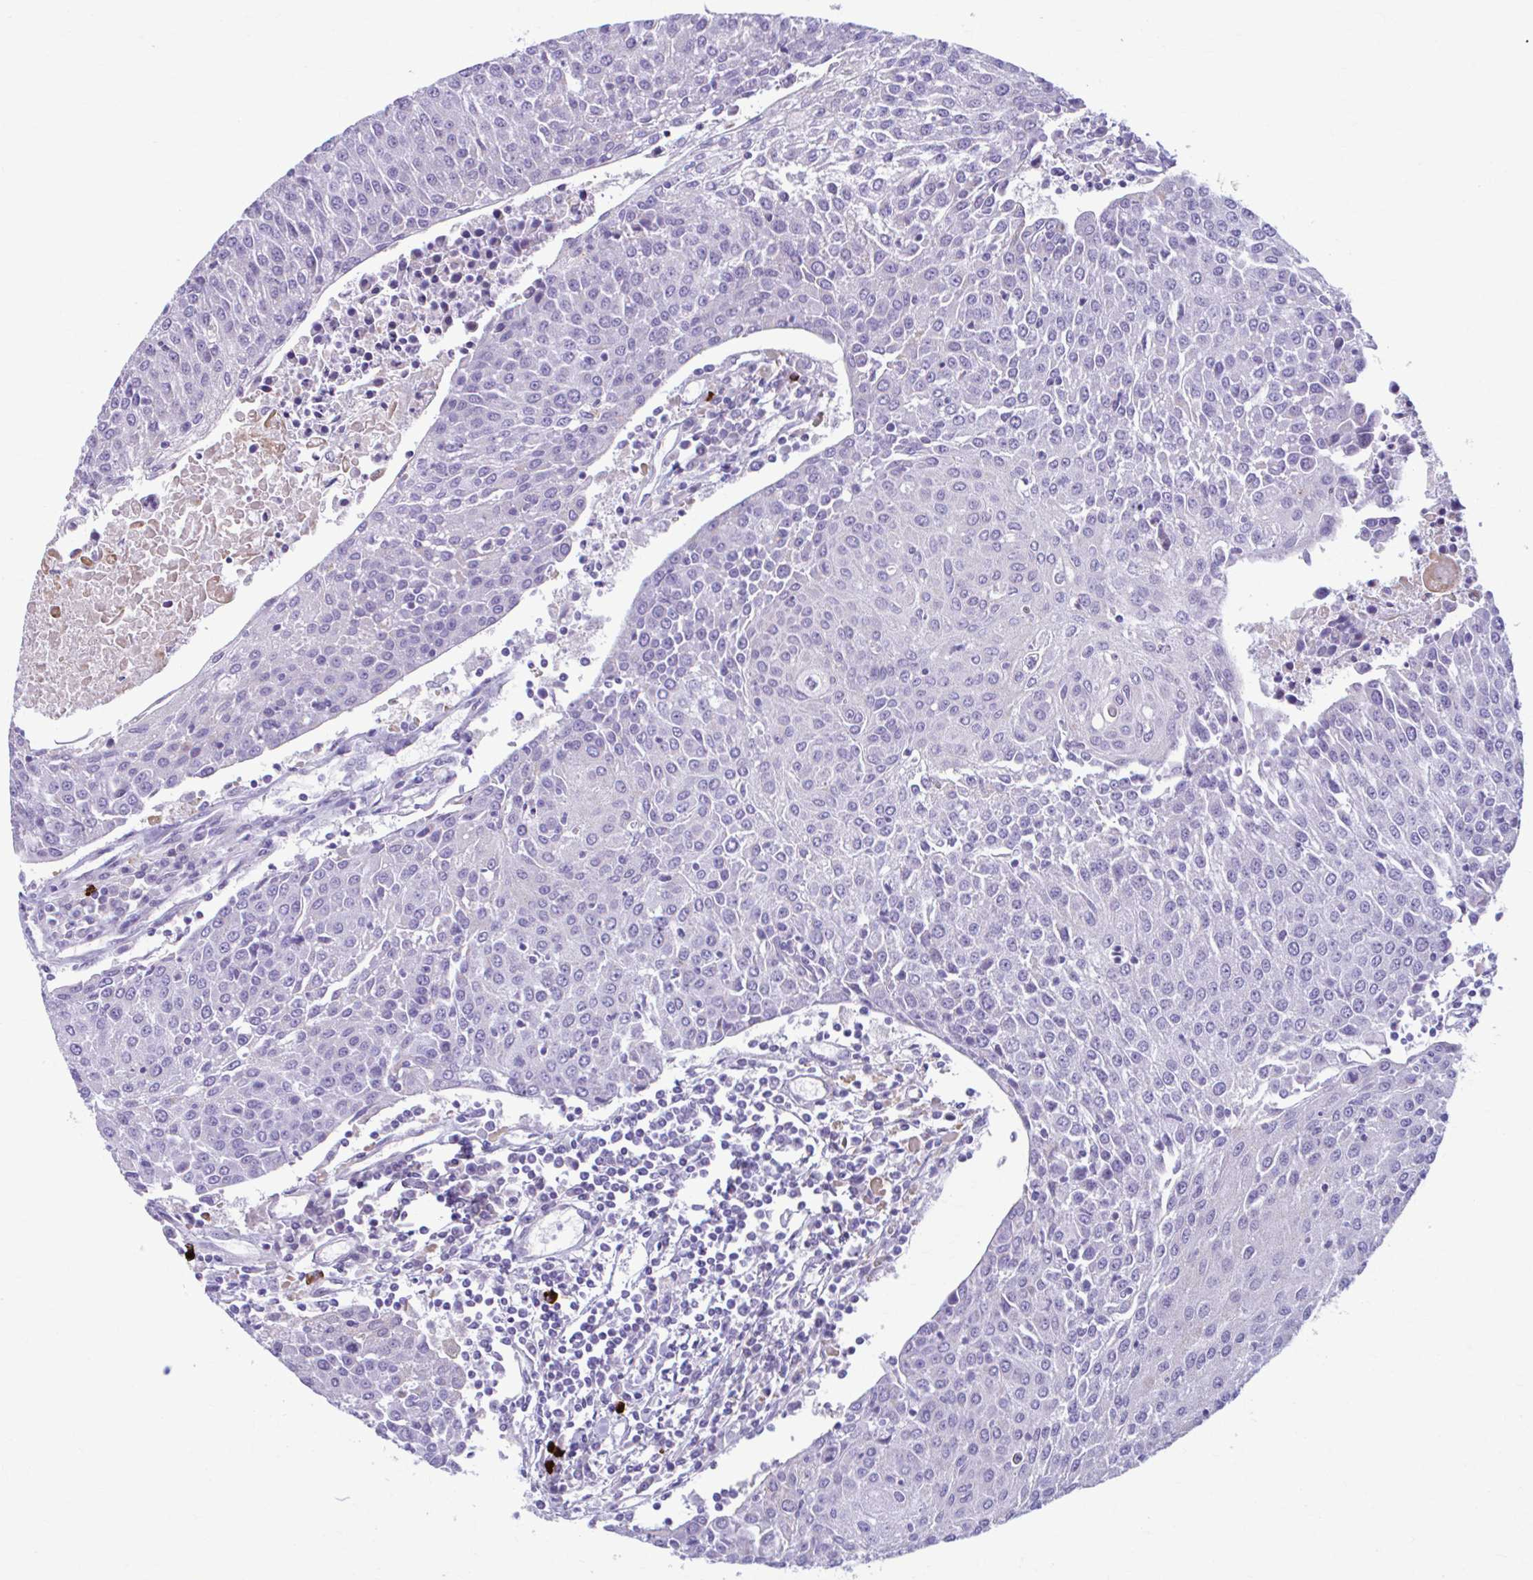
{"staining": {"intensity": "negative", "quantity": "none", "location": "none"}, "tissue": "urothelial cancer", "cell_type": "Tumor cells", "image_type": "cancer", "snomed": [{"axis": "morphology", "description": "Urothelial carcinoma, High grade"}, {"axis": "topography", "description": "Urinary bladder"}], "caption": "Urothelial carcinoma (high-grade) was stained to show a protein in brown. There is no significant positivity in tumor cells. (DAB (3,3'-diaminobenzidine) immunohistochemistry (IHC), high magnification).", "gene": "C12orf71", "patient": {"sex": "female", "age": 85}}